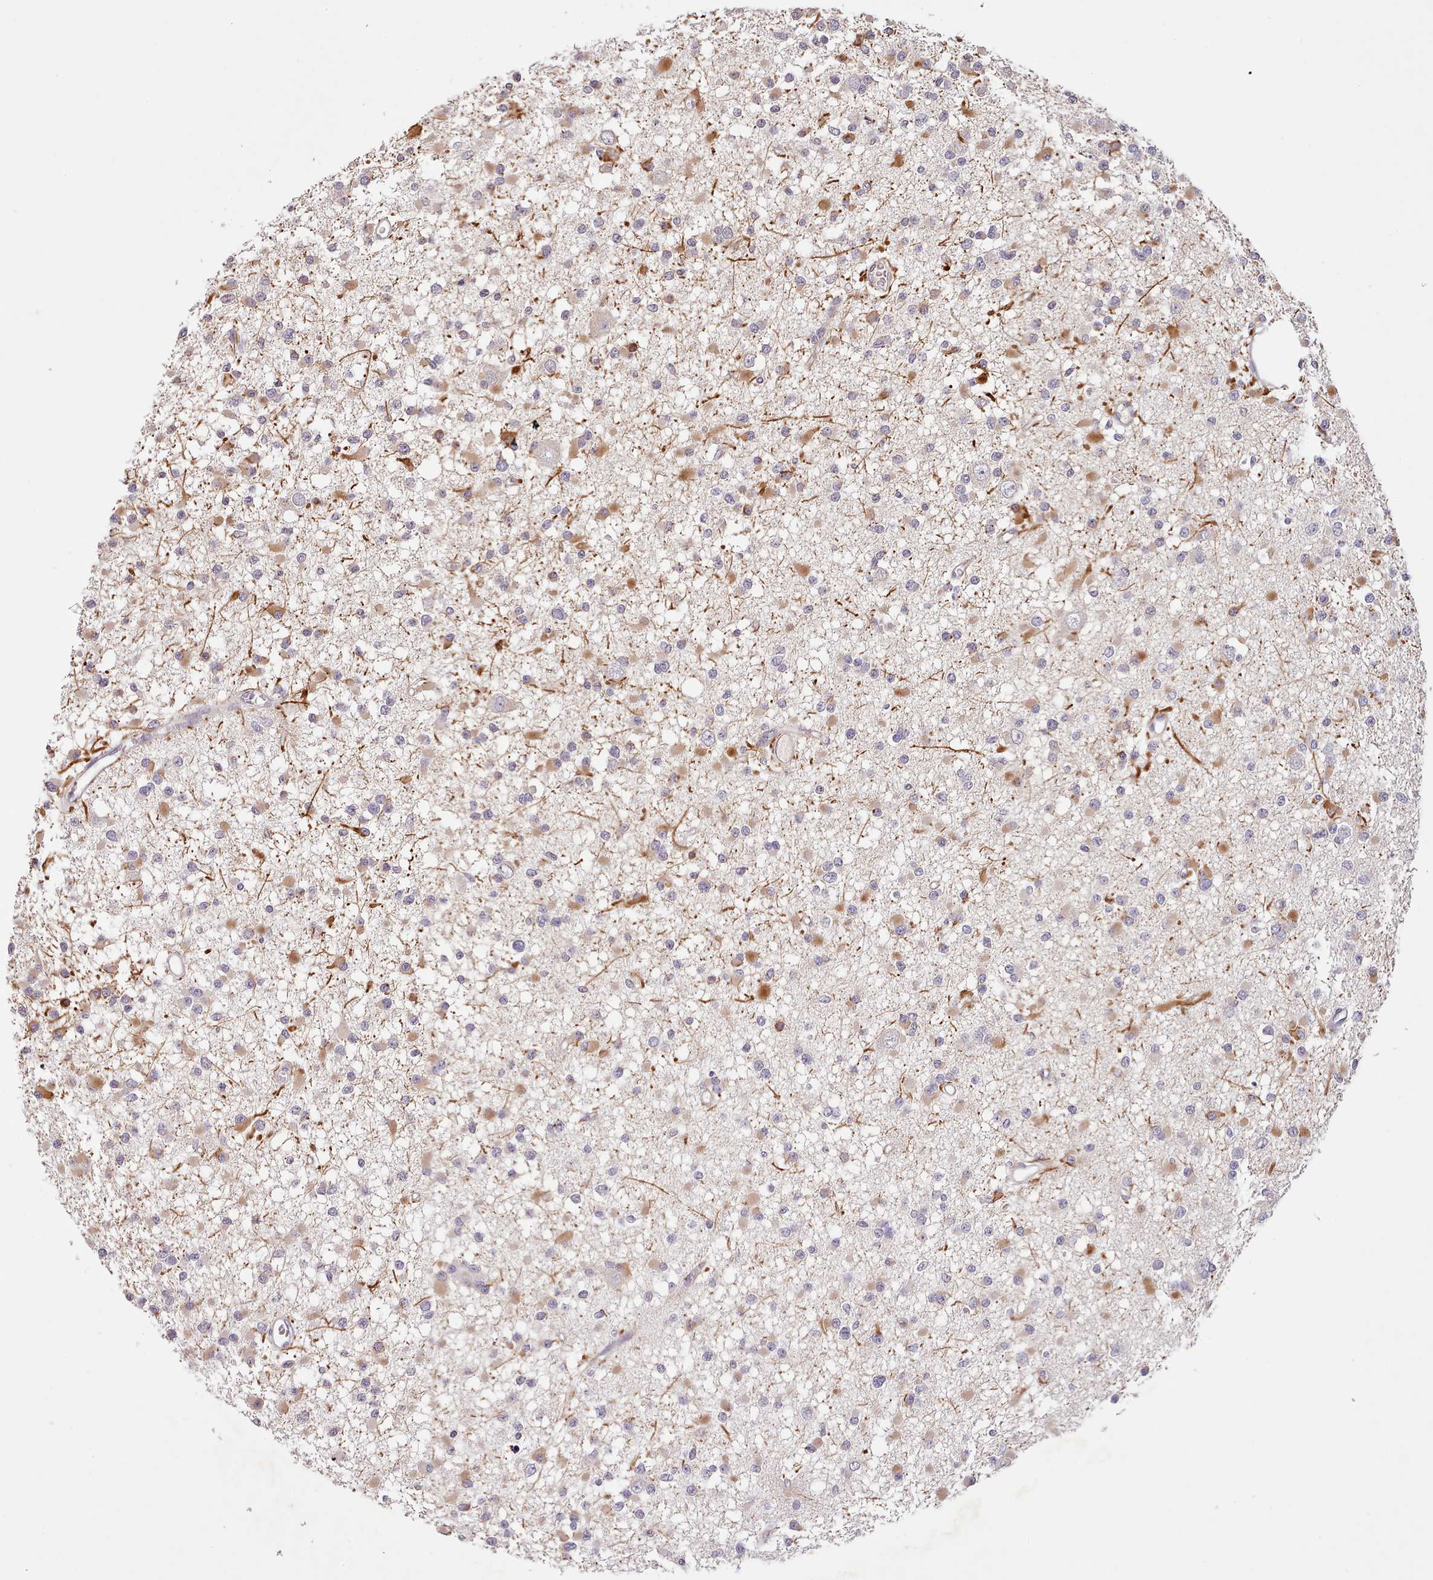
{"staining": {"intensity": "negative", "quantity": "none", "location": "none"}, "tissue": "glioma", "cell_type": "Tumor cells", "image_type": "cancer", "snomed": [{"axis": "morphology", "description": "Glioma, malignant, Low grade"}, {"axis": "topography", "description": "Brain"}], "caption": "Histopathology image shows no significant protein expression in tumor cells of low-grade glioma (malignant). (Immunohistochemistry (ihc), brightfield microscopy, high magnification).", "gene": "ZNF658", "patient": {"sex": "female", "age": 22}}